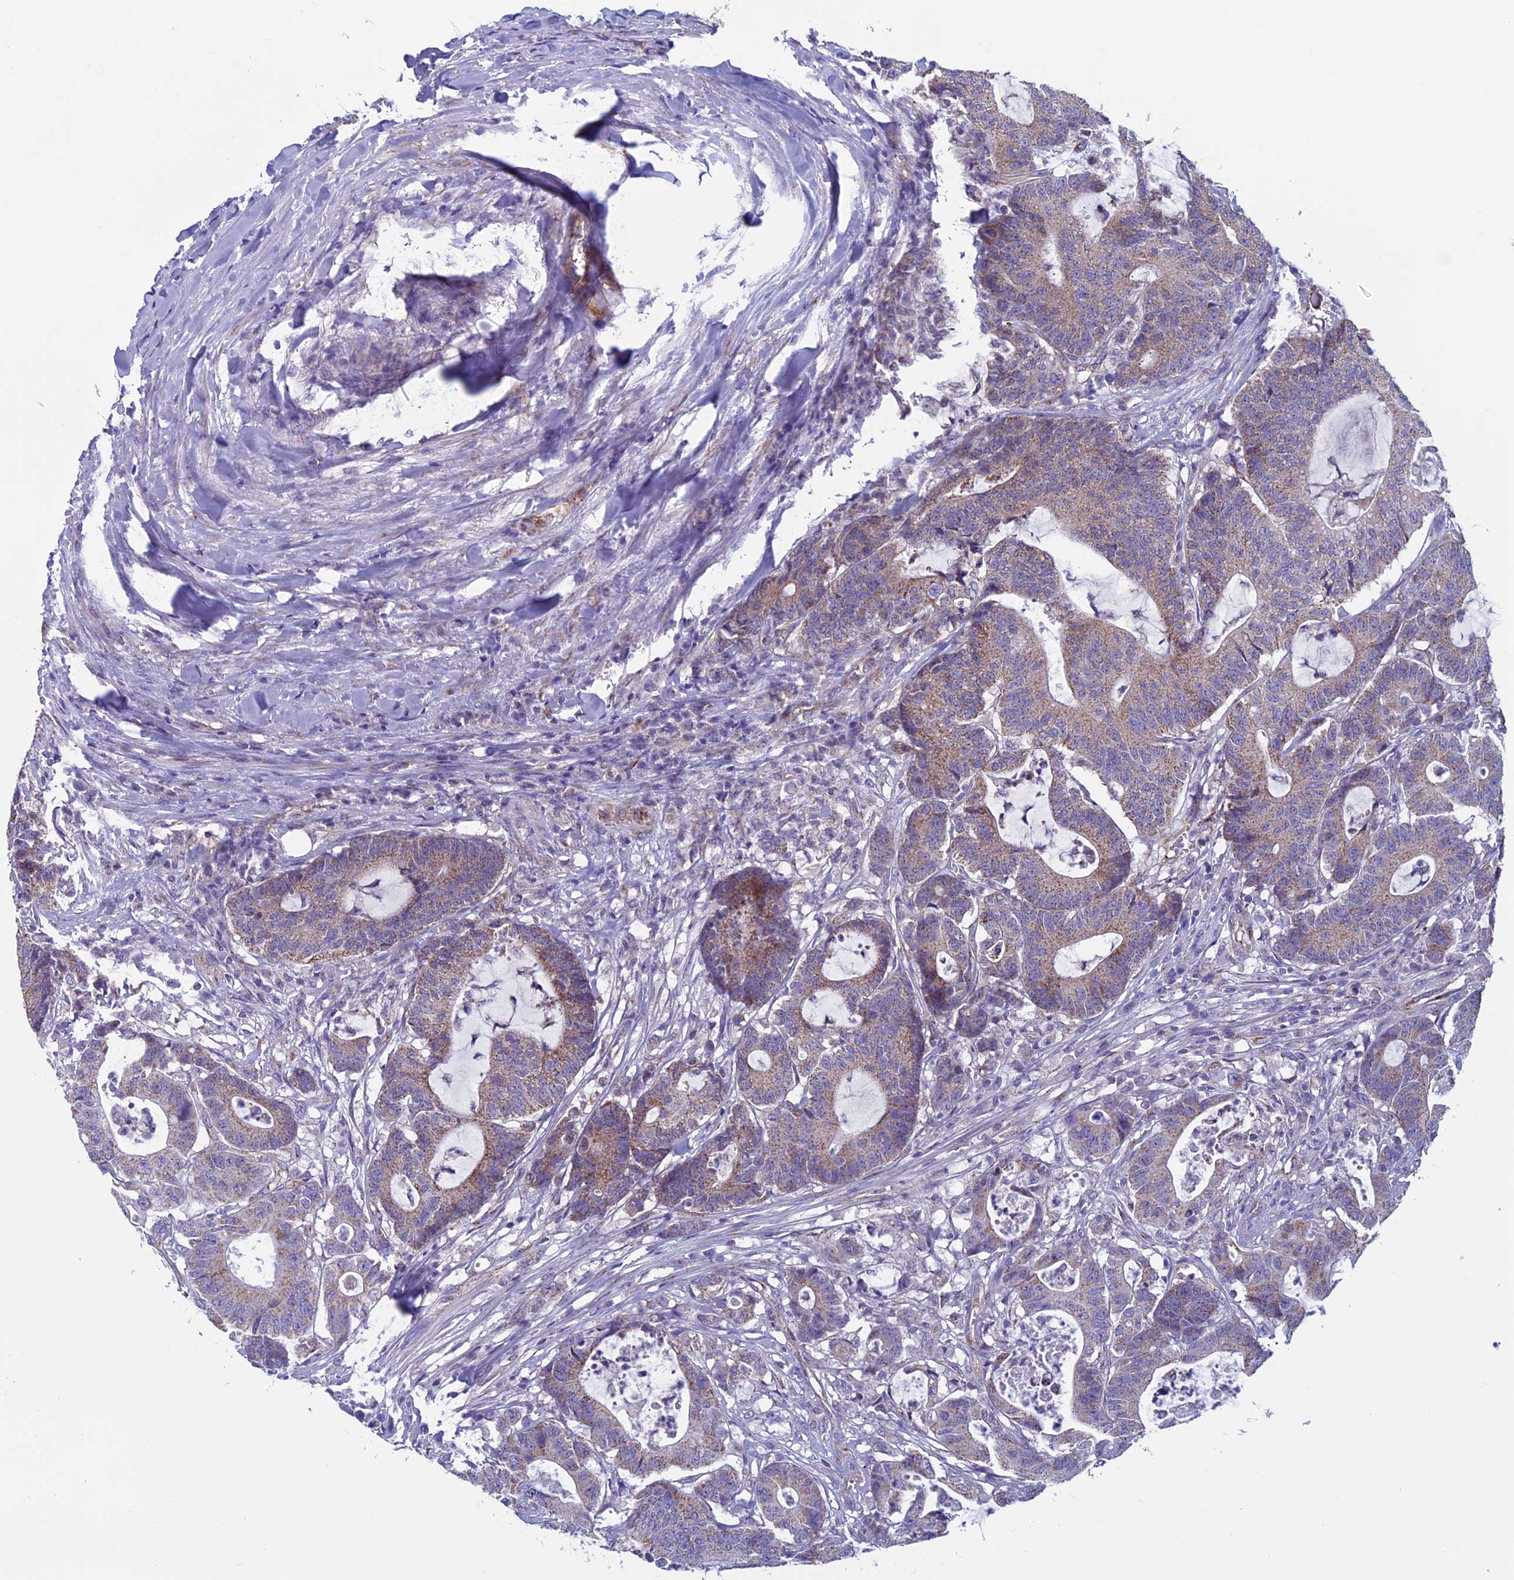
{"staining": {"intensity": "moderate", "quantity": ">75%", "location": "cytoplasmic/membranous"}, "tissue": "colorectal cancer", "cell_type": "Tumor cells", "image_type": "cancer", "snomed": [{"axis": "morphology", "description": "Adenocarcinoma, NOS"}, {"axis": "topography", "description": "Colon"}], "caption": "Moderate cytoplasmic/membranous protein expression is present in about >75% of tumor cells in colorectal cancer (adenocarcinoma). (DAB (3,3'-diaminobenzidine) IHC with brightfield microscopy, high magnification).", "gene": "MFSD12", "patient": {"sex": "female", "age": 84}}